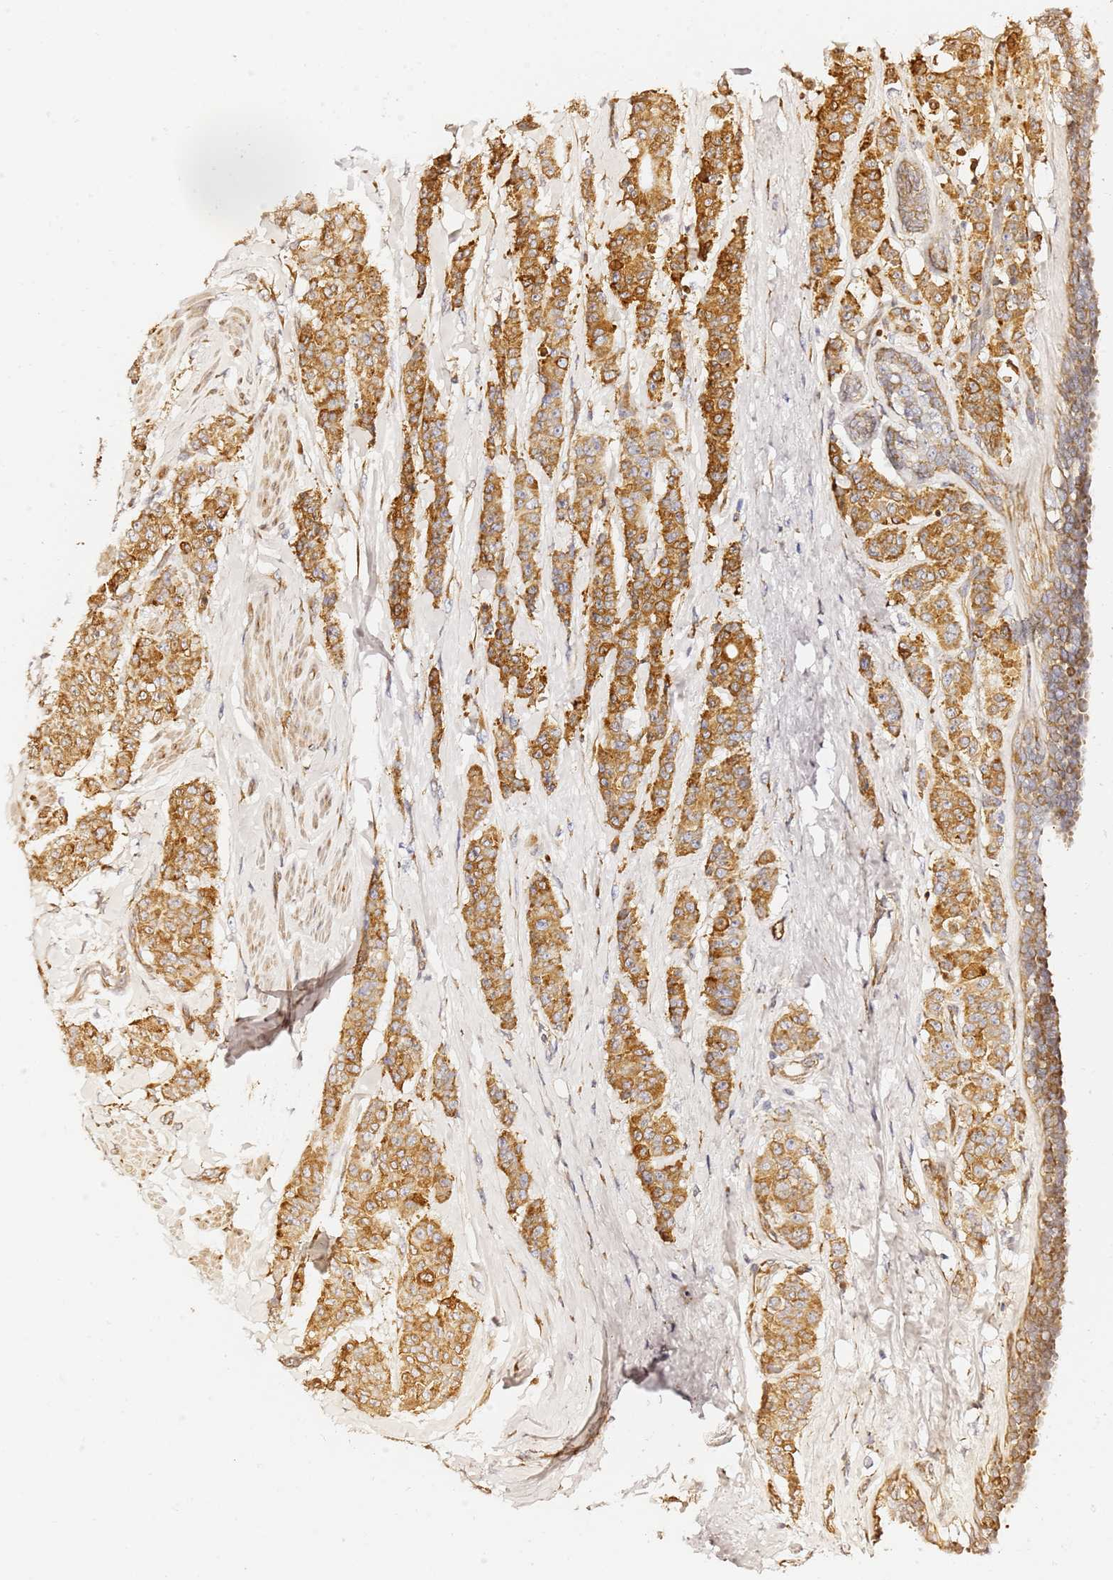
{"staining": {"intensity": "moderate", "quantity": ">75%", "location": "cytoplasmic/membranous"}, "tissue": "breast cancer", "cell_type": "Tumor cells", "image_type": "cancer", "snomed": [{"axis": "morphology", "description": "Duct carcinoma"}, {"axis": "topography", "description": "Breast"}], "caption": "This image displays breast intraductal carcinoma stained with immunohistochemistry (IHC) to label a protein in brown. The cytoplasmic/membranous of tumor cells show moderate positivity for the protein. Nuclei are counter-stained blue.", "gene": "GDAP2", "patient": {"sex": "female", "age": 40}}